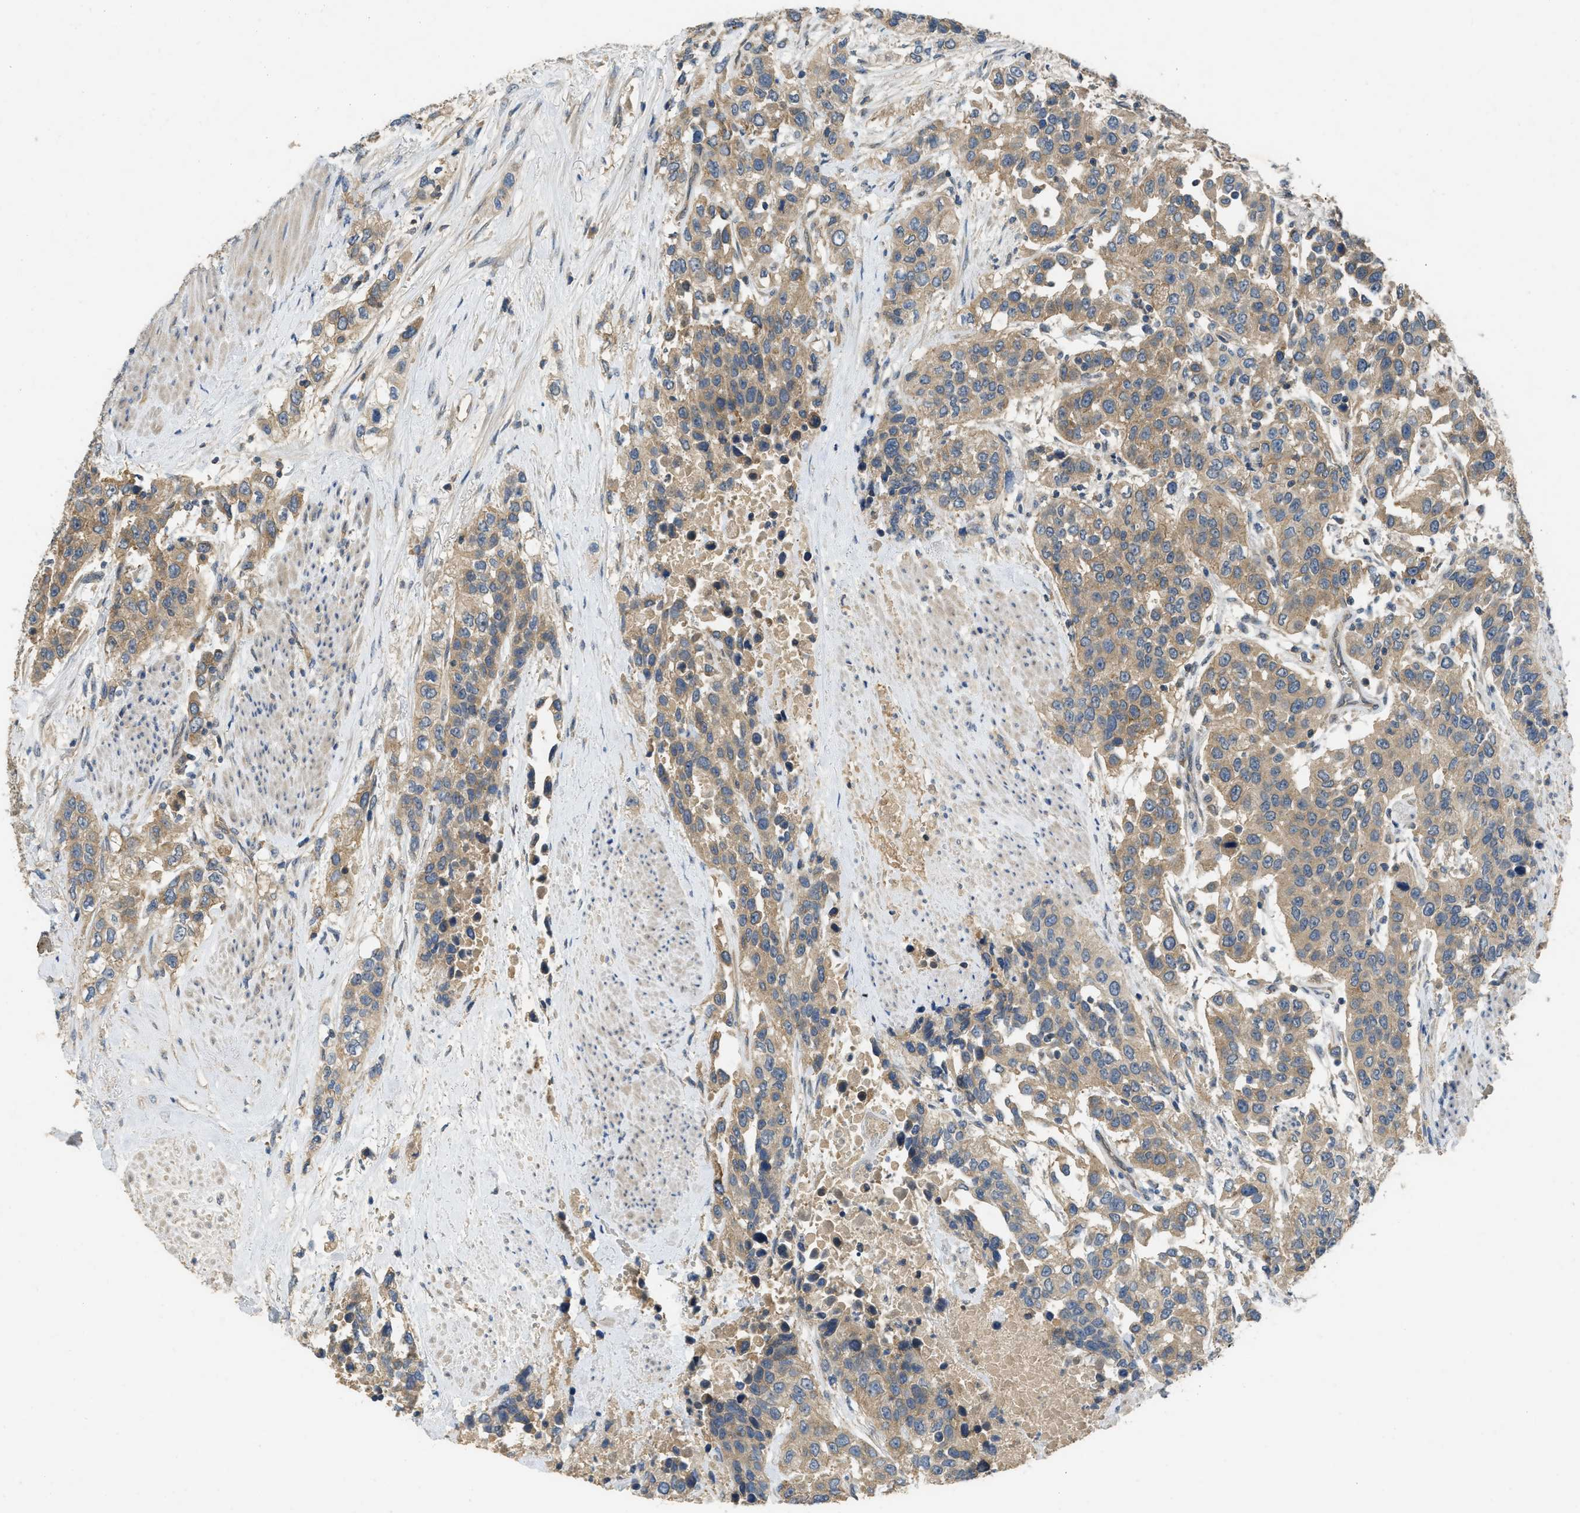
{"staining": {"intensity": "moderate", "quantity": ">75%", "location": "cytoplasmic/membranous"}, "tissue": "urothelial cancer", "cell_type": "Tumor cells", "image_type": "cancer", "snomed": [{"axis": "morphology", "description": "Urothelial carcinoma, High grade"}, {"axis": "topography", "description": "Urinary bladder"}], "caption": "Urothelial cancer tissue displays moderate cytoplasmic/membranous expression in about >75% of tumor cells", "gene": "PPP3CA", "patient": {"sex": "female", "age": 80}}